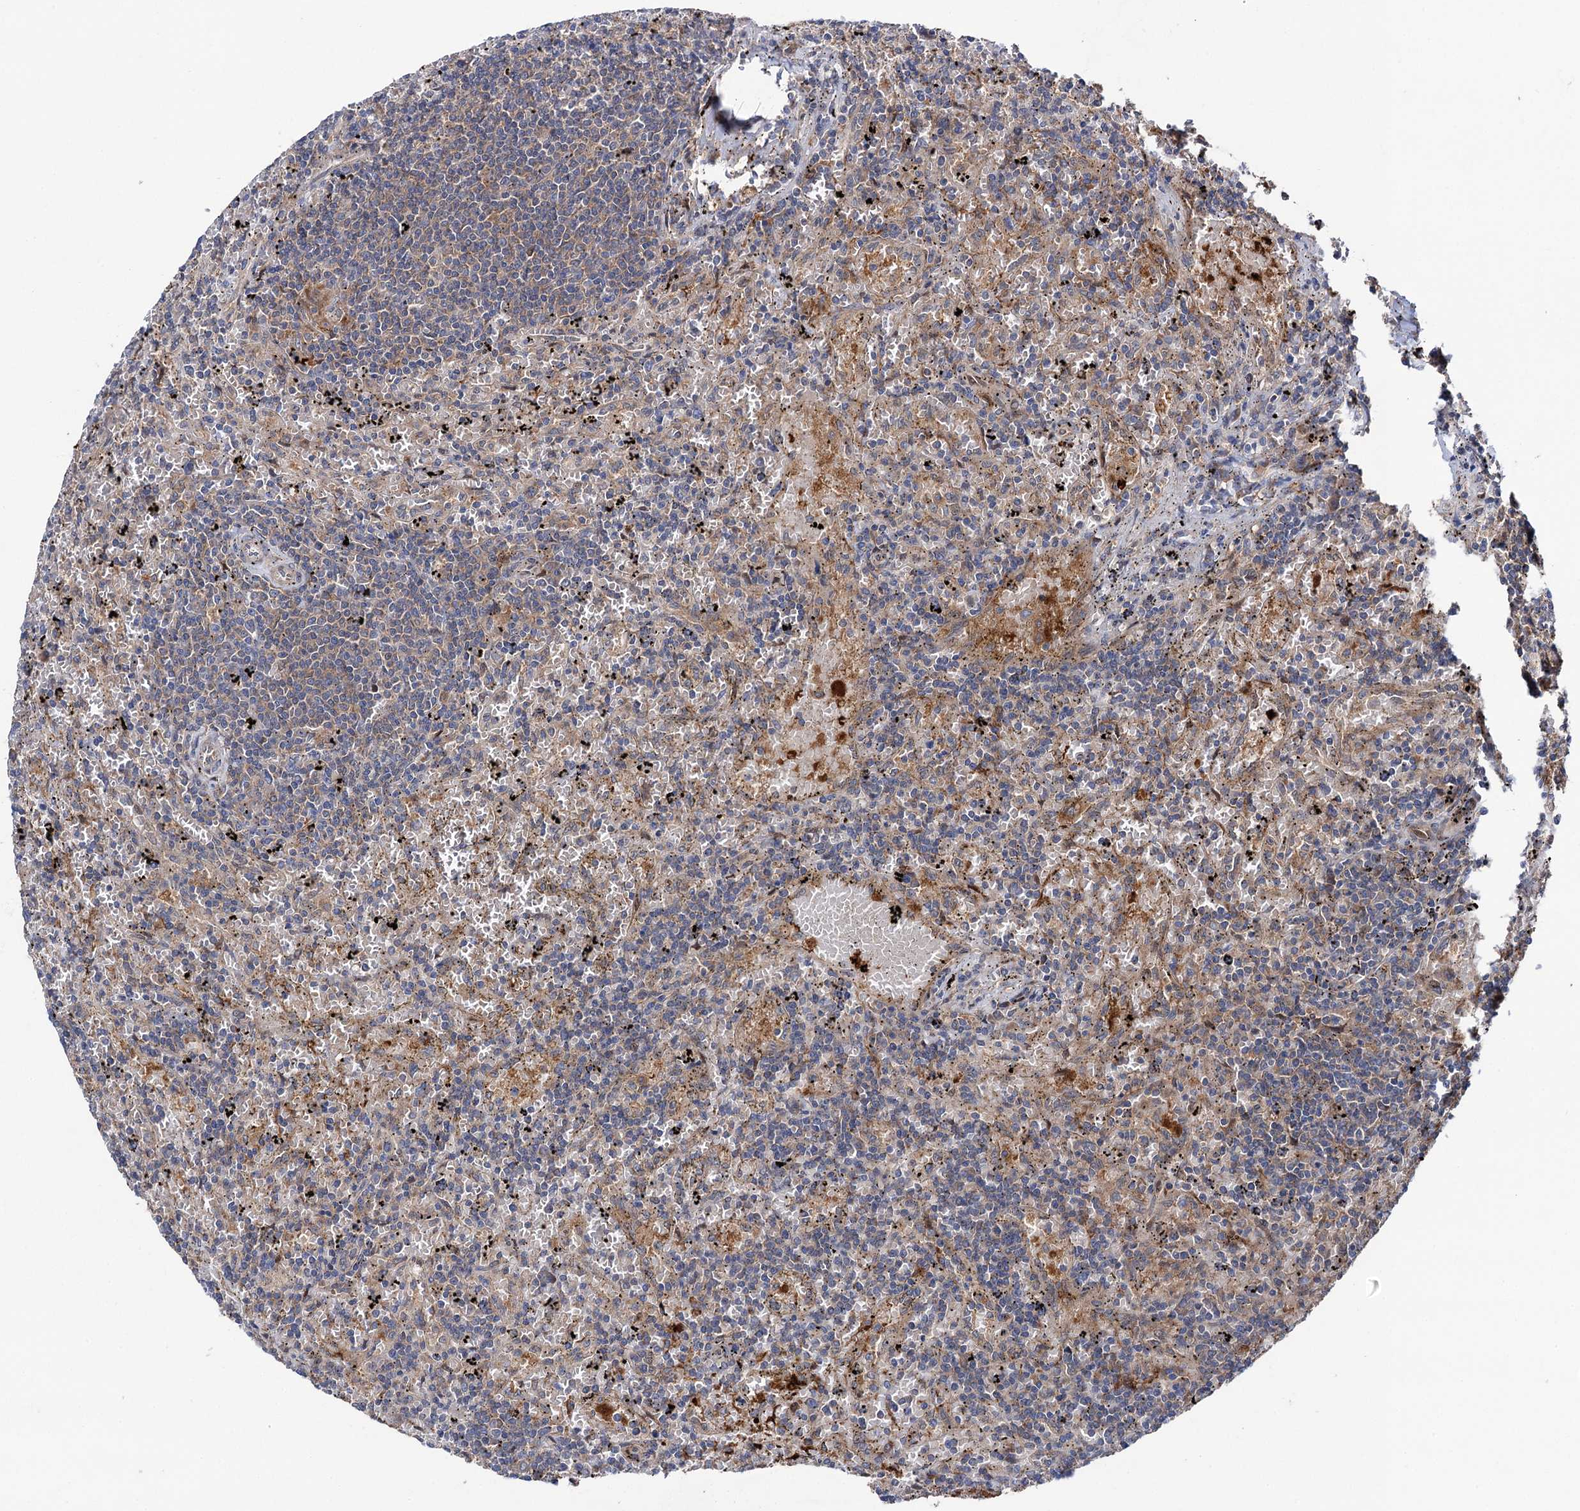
{"staining": {"intensity": "negative", "quantity": "none", "location": "none"}, "tissue": "lymphoma", "cell_type": "Tumor cells", "image_type": "cancer", "snomed": [{"axis": "morphology", "description": "Malignant lymphoma, non-Hodgkin's type, Low grade"}, {"axis": "topography", "description": "Spleen"}], "caption": "High magnification brightfield microscopy of malignant lymphoma, non-Hodgkin's type (low-grade) stained with DAB (3,3'-diaminobenzidine) (brown) and counterstained with hematoxylin (blue): tumor cells show no significant positivity.", "gene": "NAA25", "patient": {"sex": "male", "age": 76}}